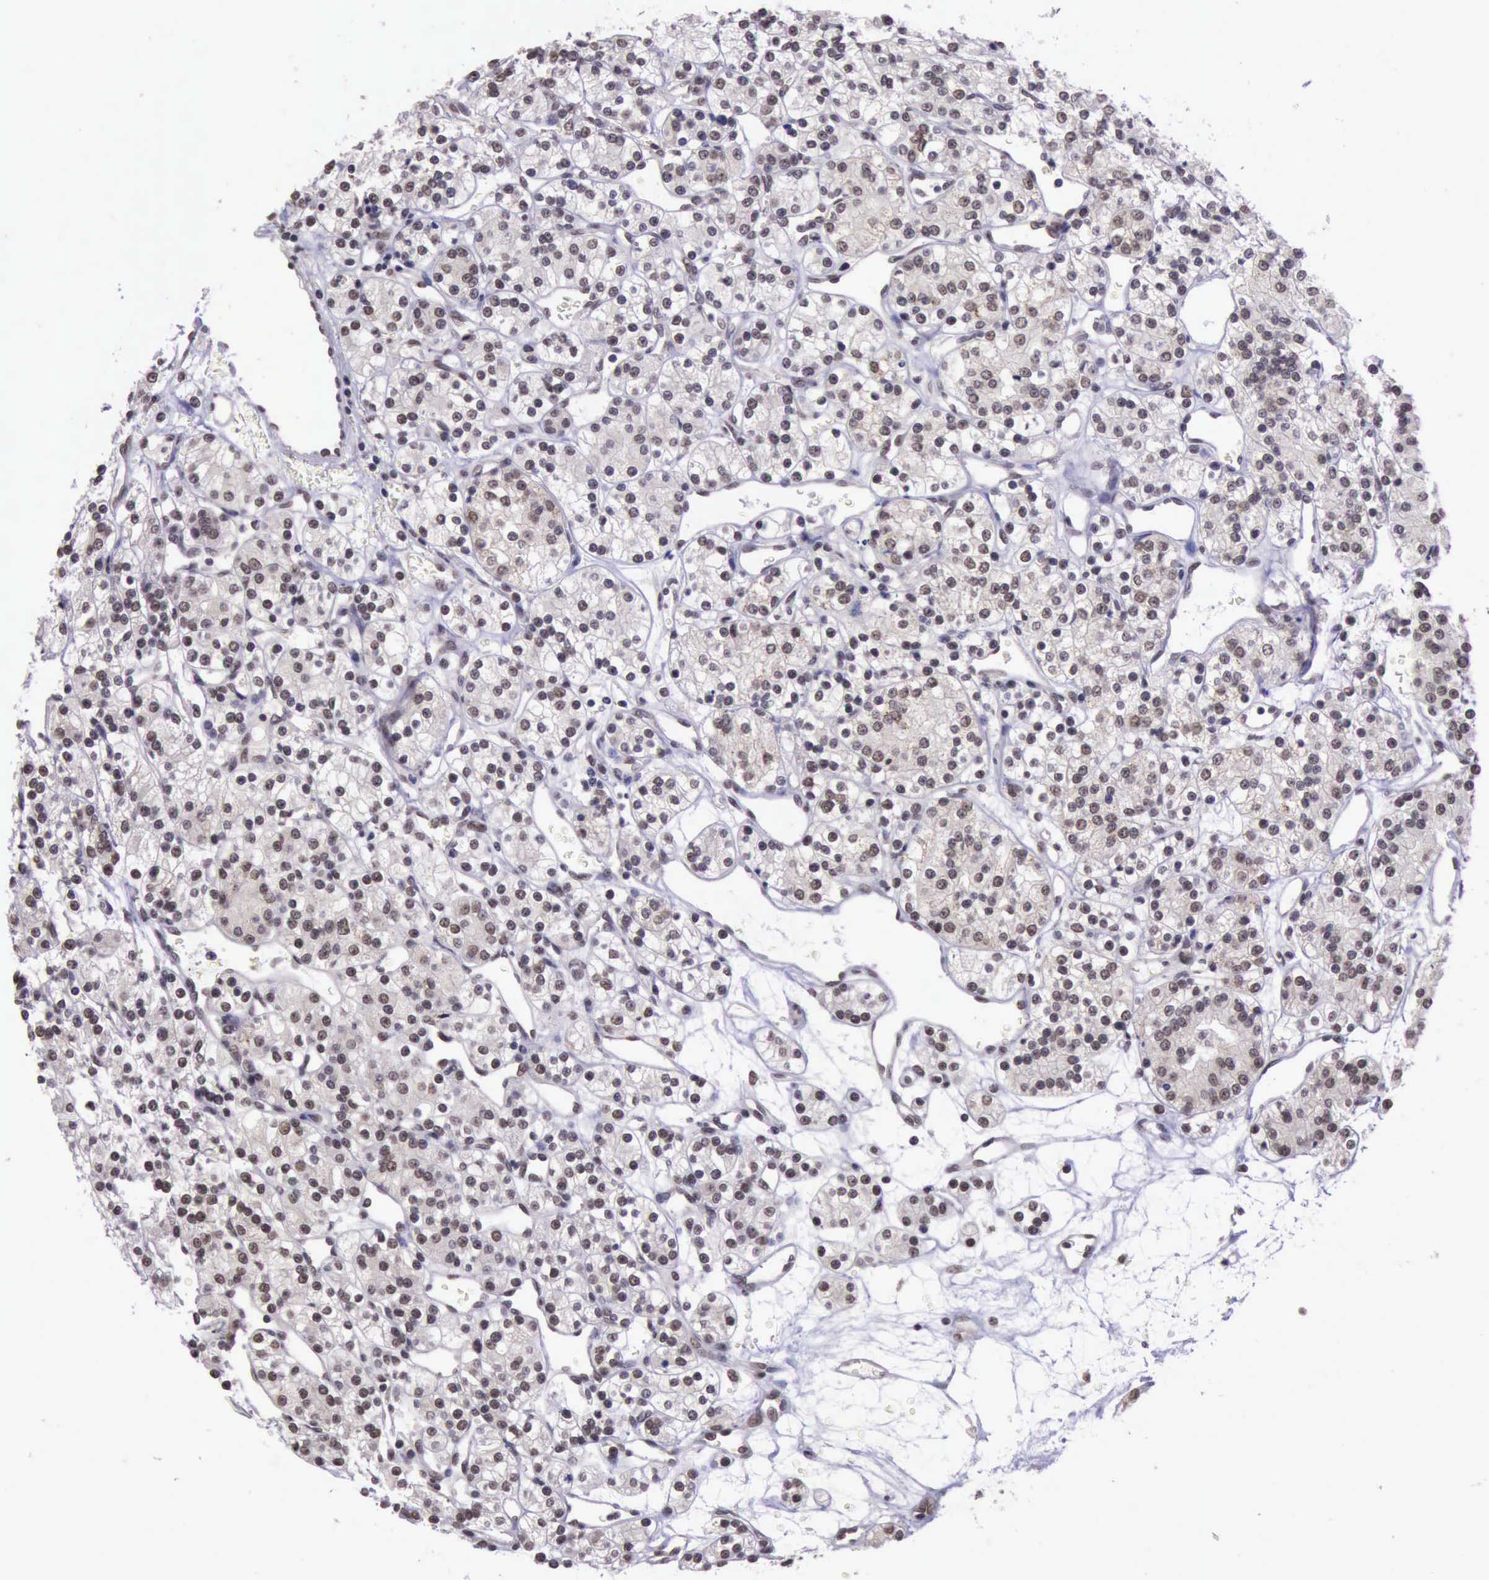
{"staining": {"intensity": "moderate", "quantity": ">75%", "location": "nuclear"}, "tissue": "renal cancer", "cell_type": "Tumor cells", "image_type": "cancer", "snomed": [{"axis": "morphology", "description": "Adenocarcinoma, NOS"}, {"axis": "topography", "description": "Kidney"}], "caption": "Moderate nuclear expression for a protein is appreciated in about >75% of tumor cells of renal cancer (adenocarcinoma) using IHC.", "gene": "PRPF39", "patient": {"sex": "female", "age": 62}}